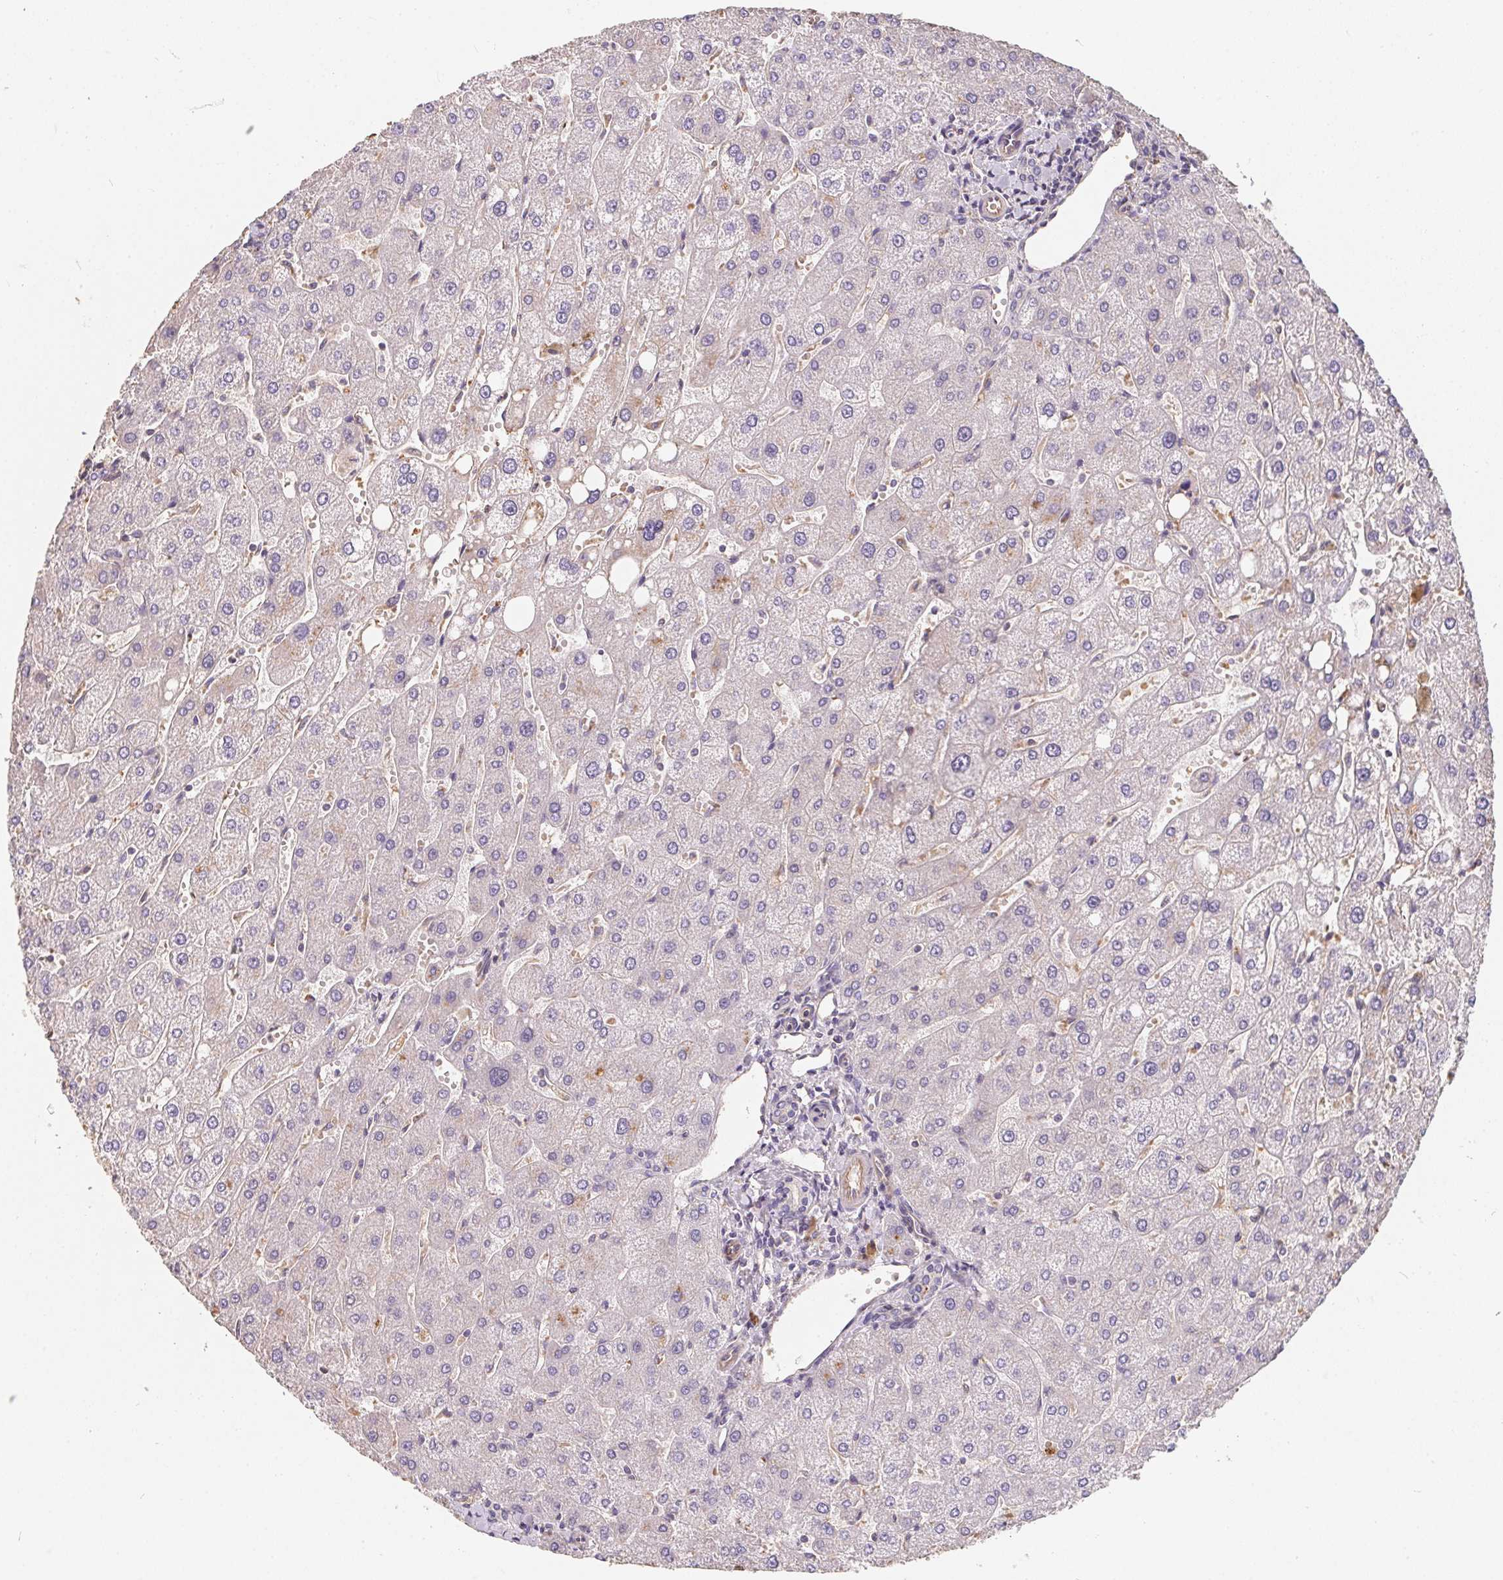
{"staining": {"intensity": "negative", "quantity": "none", "location": "none"}, "tissue": "liver", "cell_type": "Cholangiocytes", "image_type": "normal", "snomed": [{"axis": "morphology", "description": "Normal tissue, NOS"}, {"axis": "topography", "description": "Liver"}], "caption": "Immunohistochemistry of unremarkable human liver demonstrates no positivity in cholangiocytes.", "gene": "TBKBP1", "patient": {"sex": "male", "age": 67}}